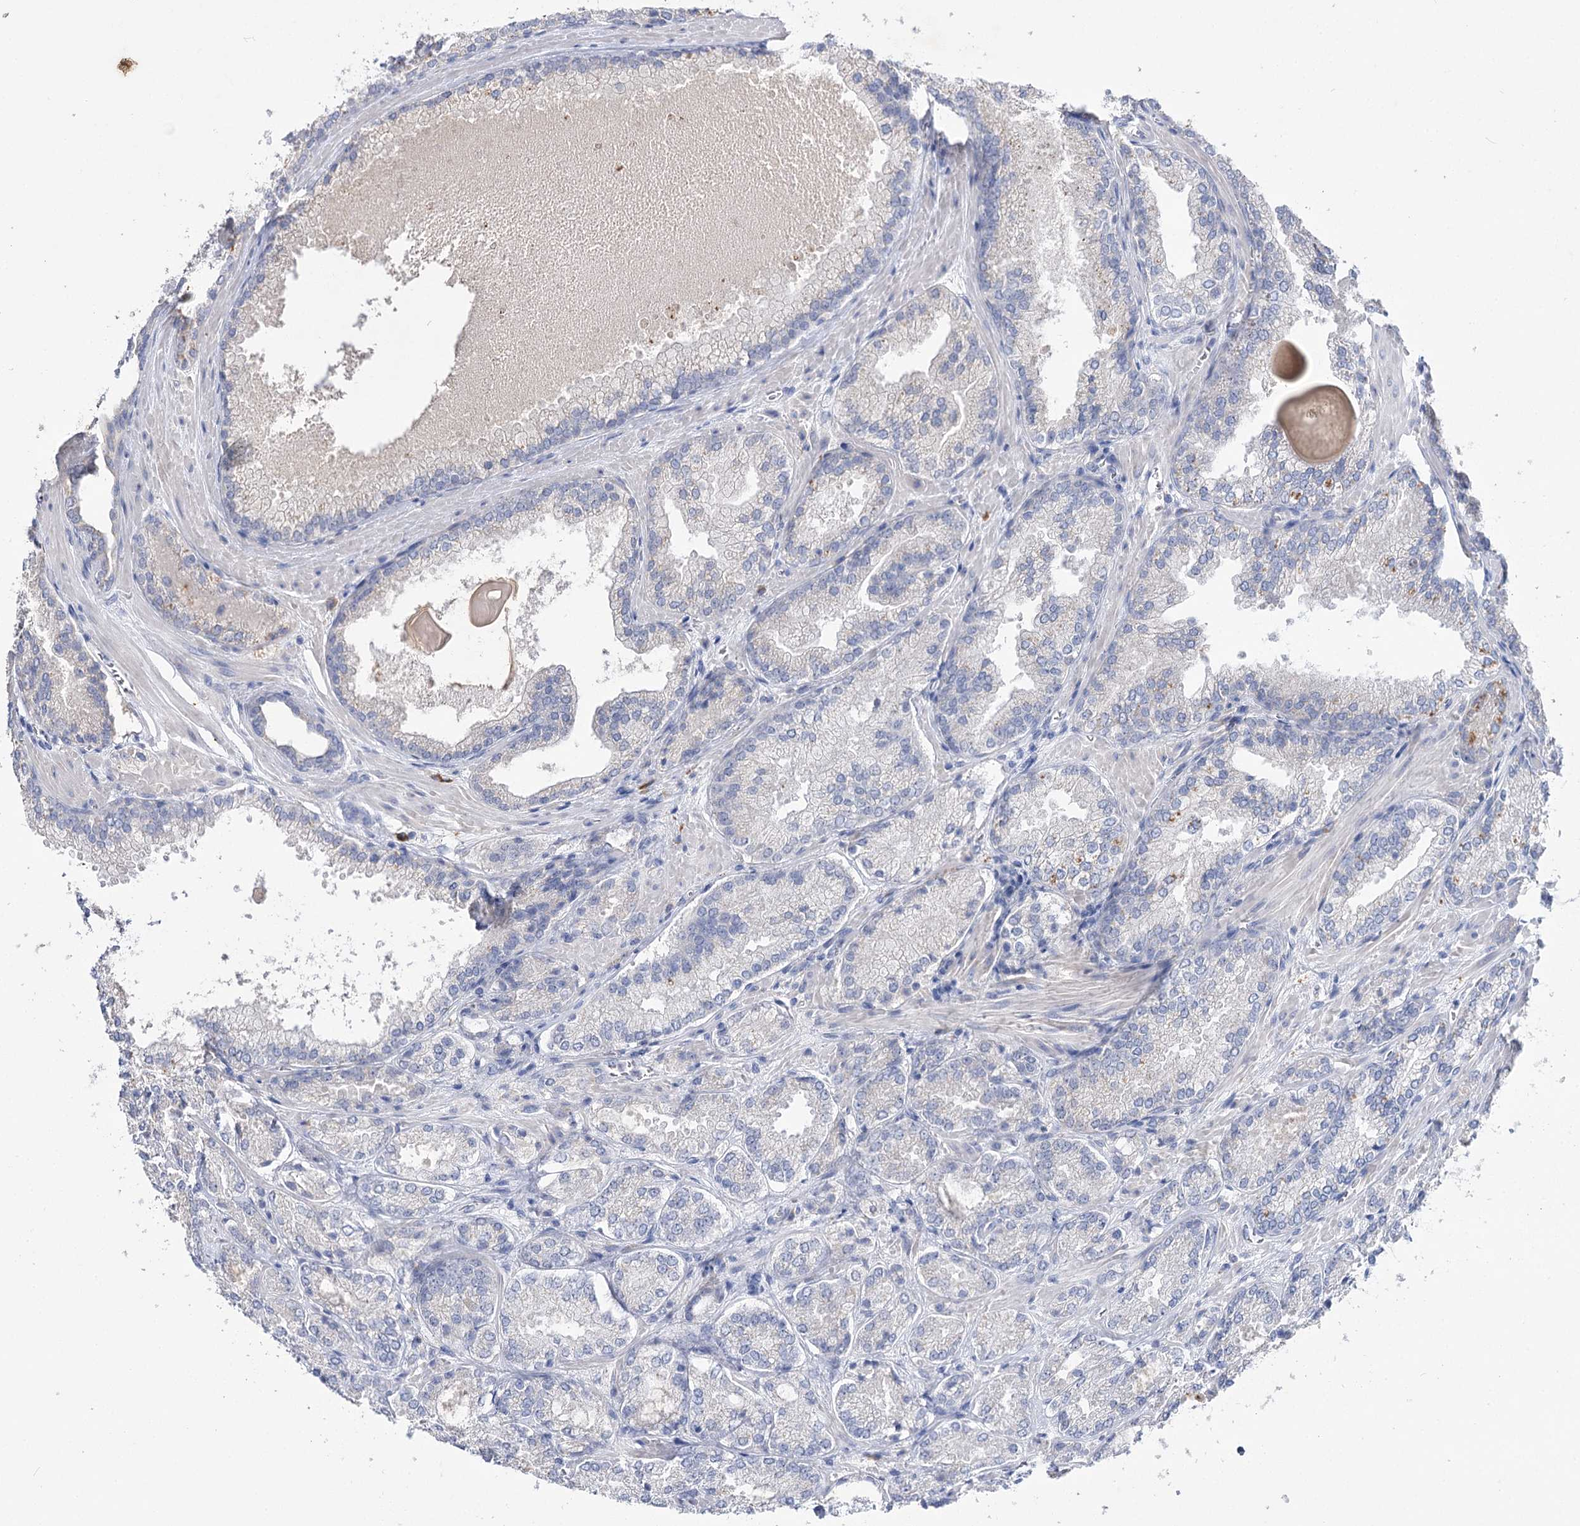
{"staining": {"intensity": "negative", "quantity": "none", "location": "none"}, "tissue": "prostate cancer", "cell_type": "Tumor cells", "image_type": "cancer", "snomed": [{"axis": "morphology", "description": "Adenocarcinoma, Low grade"}, {"axis": "topography", "description": "Prostate"}], "caption": "Image shows no protein positivity in tumor cells of prostate cancer (adenocarcinoma (low-grade)) tissue. Brightfield microscopy of IHC stained with DAB (brown) and hematoxylin (blue), captured at high magnification.", "gene": "IL1RAP", "patient": {"sex": "male", "age": 74}}